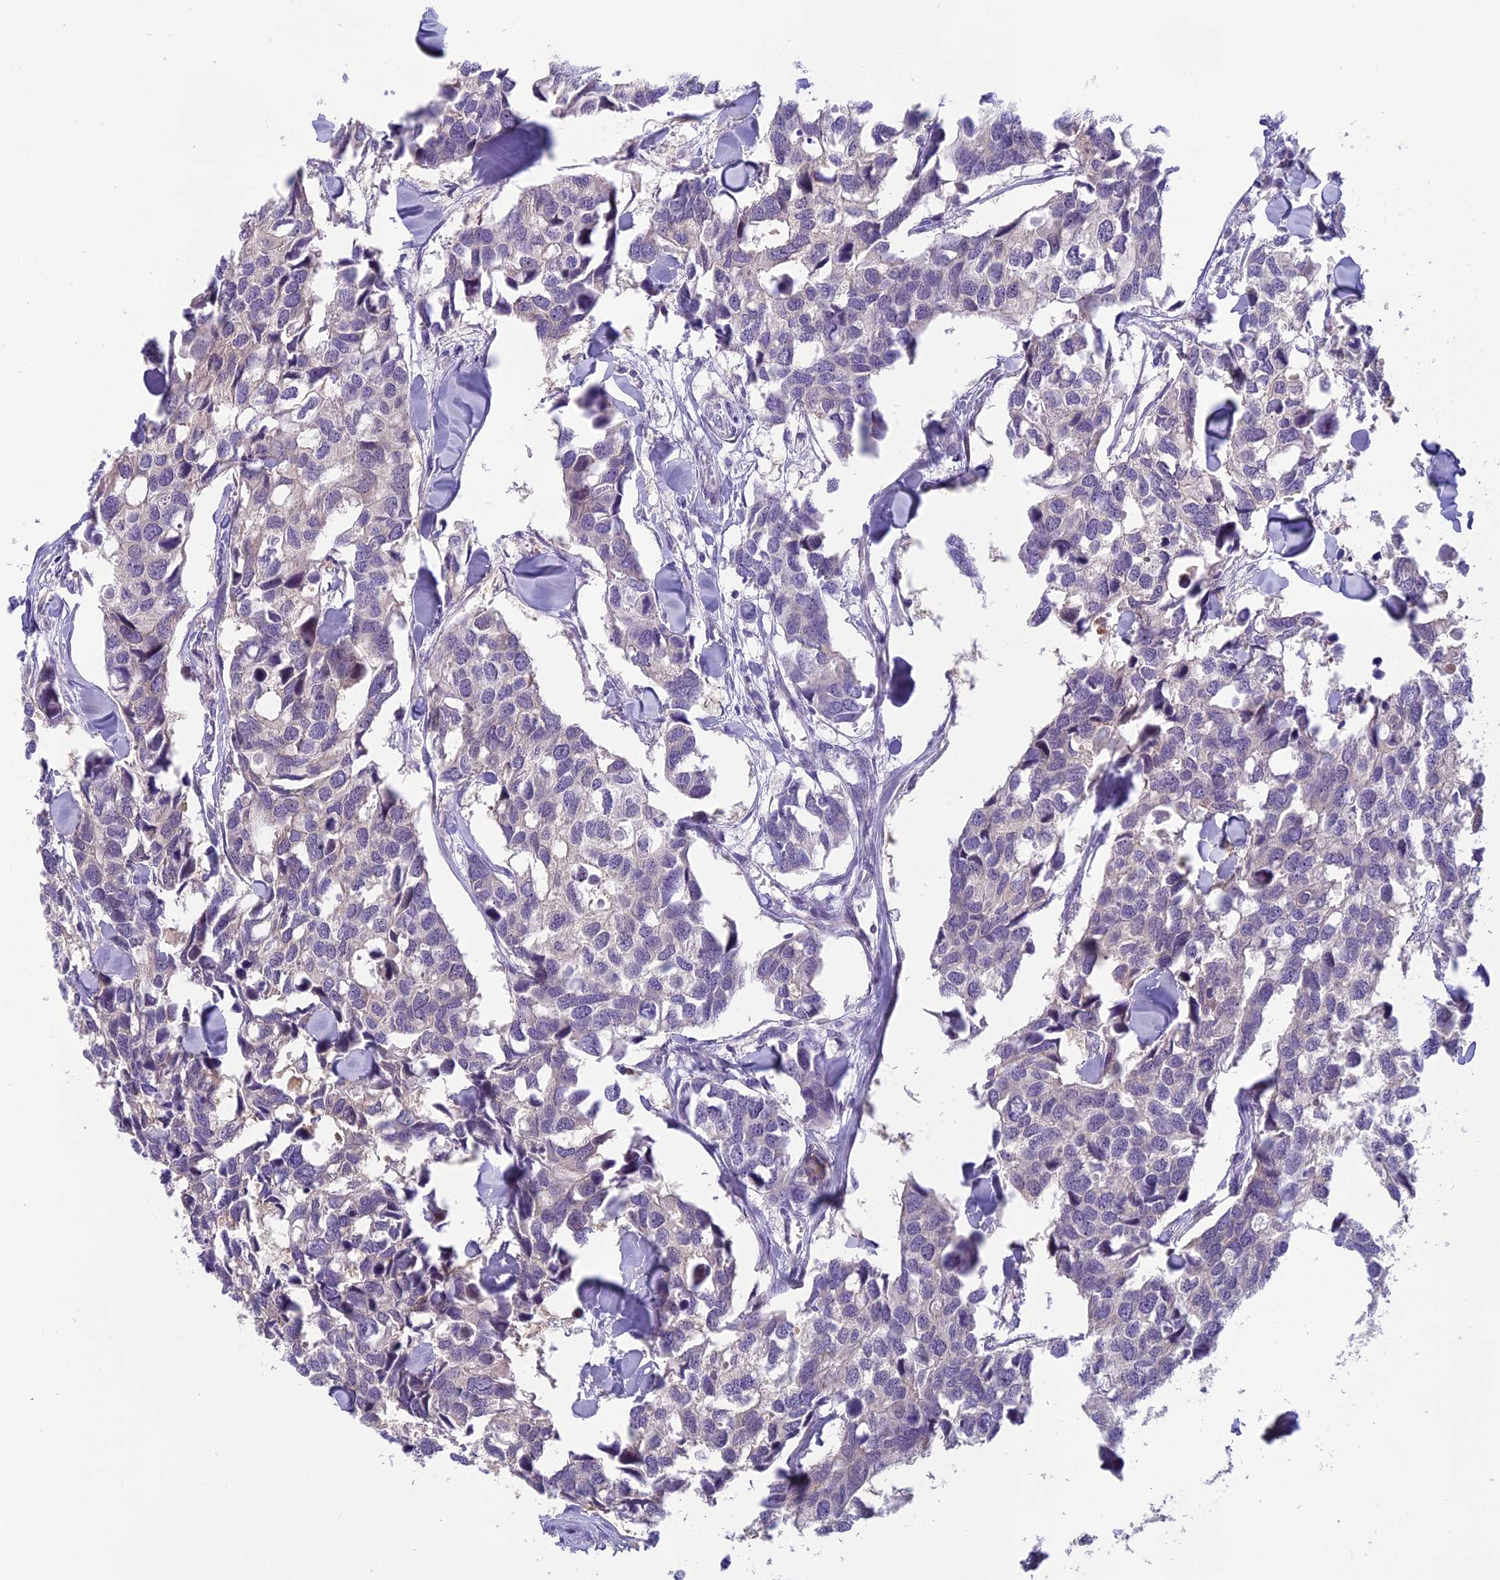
{"staining": {"intensity": "negative", "quantity": "none", "location": "none"}, "tissue": "breast cancer", "cell_type": "Tumor cells", "image_type": "cancer", "snomed": [{"axis": "morphology", "description": "Duct carcinoma"}, {"axis": "topography", "description": "Breast"}], "caption": "Protein analysis of breast cancer (intraductal carcinoma) demonstrates no significant positivity in tumor cells. The staining was performed using DAB (3,3'-diaminobenzidine) to visualize the protein expression in brown, while the nuclei were stained in blue with hematoxylin (Magnification: 20x).", "gene": "ARHGEF37", "patient": {"sex": "female", "age": 83}}